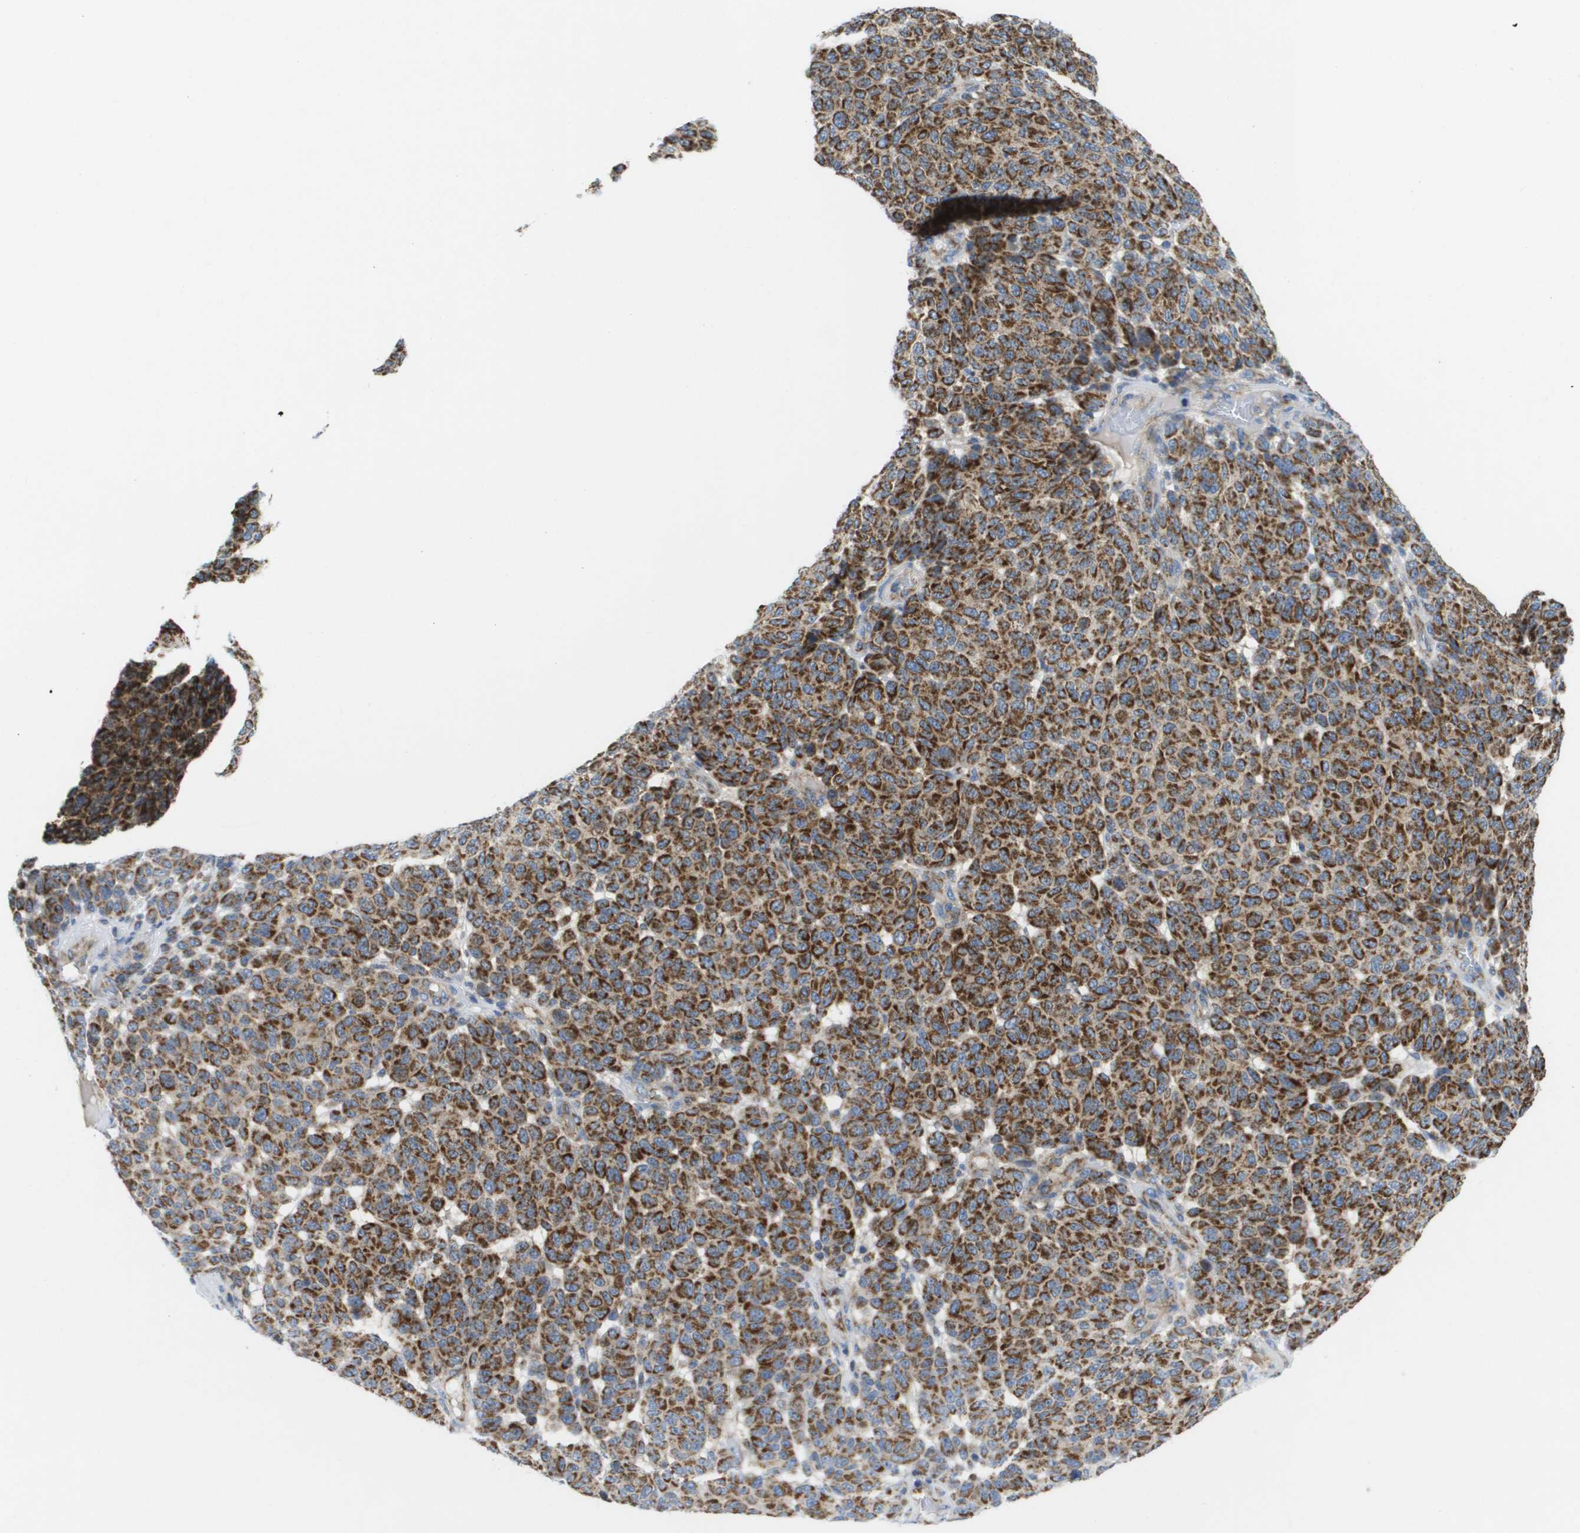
{"staining": {"intensity": "strong", "quantity": ">75%", "location": "cytoplasmic/membranous"}, "tissue": "melanoma", "cell_type": "Tumor cells", "image_type": "cancer", "snomed": [{"axis": "morphology", "description": "Malignant melanoma, NOS"}, {"axis": "topography", "description": "Skin"}], "caption": "IHC of human melanoma reveals high levels of strong cytoplasmic/membranous expression in about >75% of tumor cells.", "gene": "FIS1", "patient": {"sex": "male", "age": 59}}